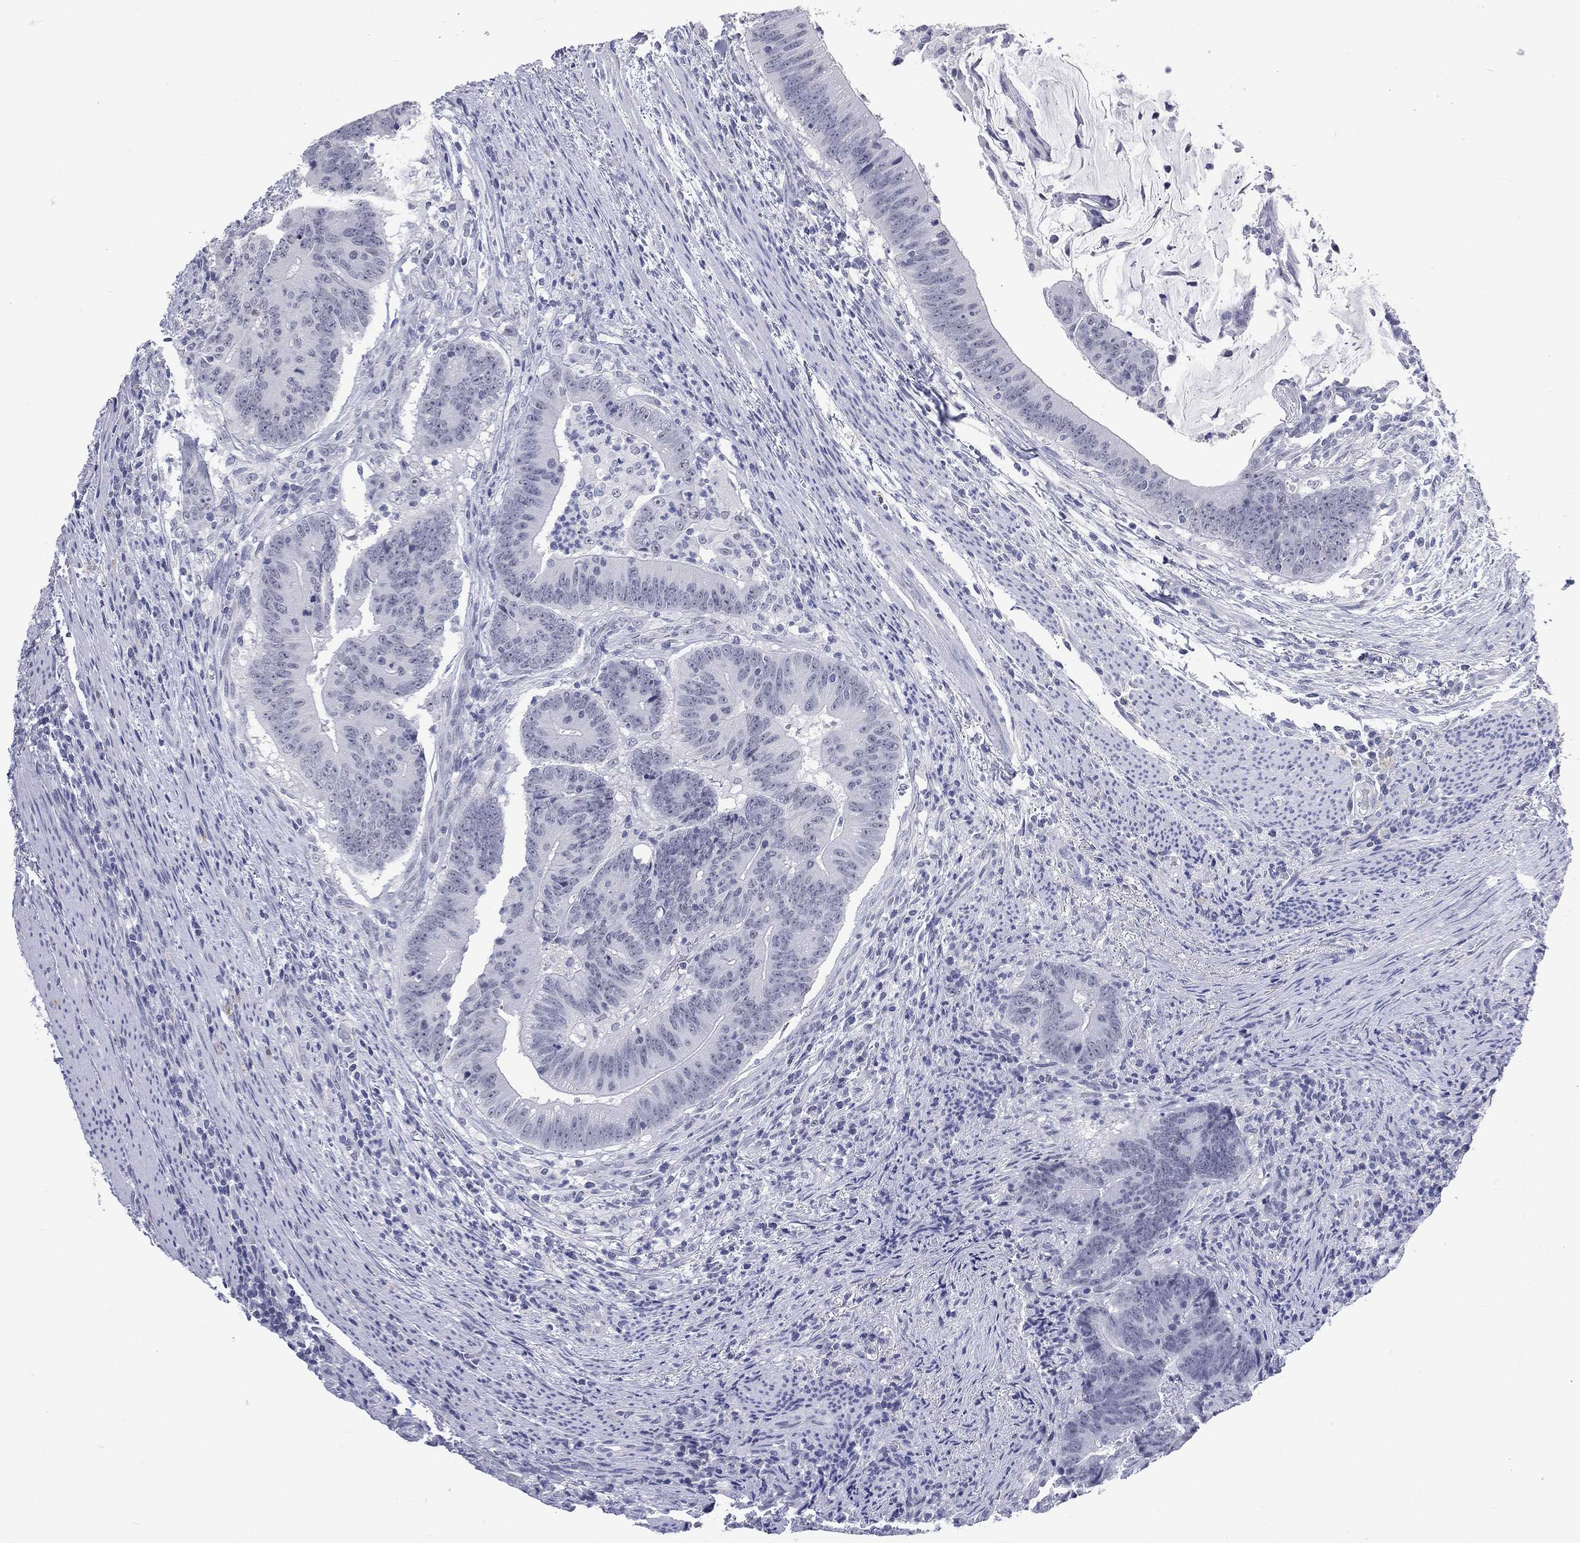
{"staining": {"intensity": "negative", "quantity": "none", "location": "none"}, "tissue": "colorectal cancer", "cell_type": "Tumor cells", "image_type": "cancer", "snomed": [{"axis": "morphology", "description": "Adenocarcinoma, NOS"}, {"axis": "topography", "description": "Colon"}], "caption": "IHC of human adenocarcinoma (colorectal) reveals no positivity in tumor cells. (DAB IHC visualized using brightfield microscopy, high magnification).", "gene": "SSX1", "patient": {"sex": "female", "age": 87}}